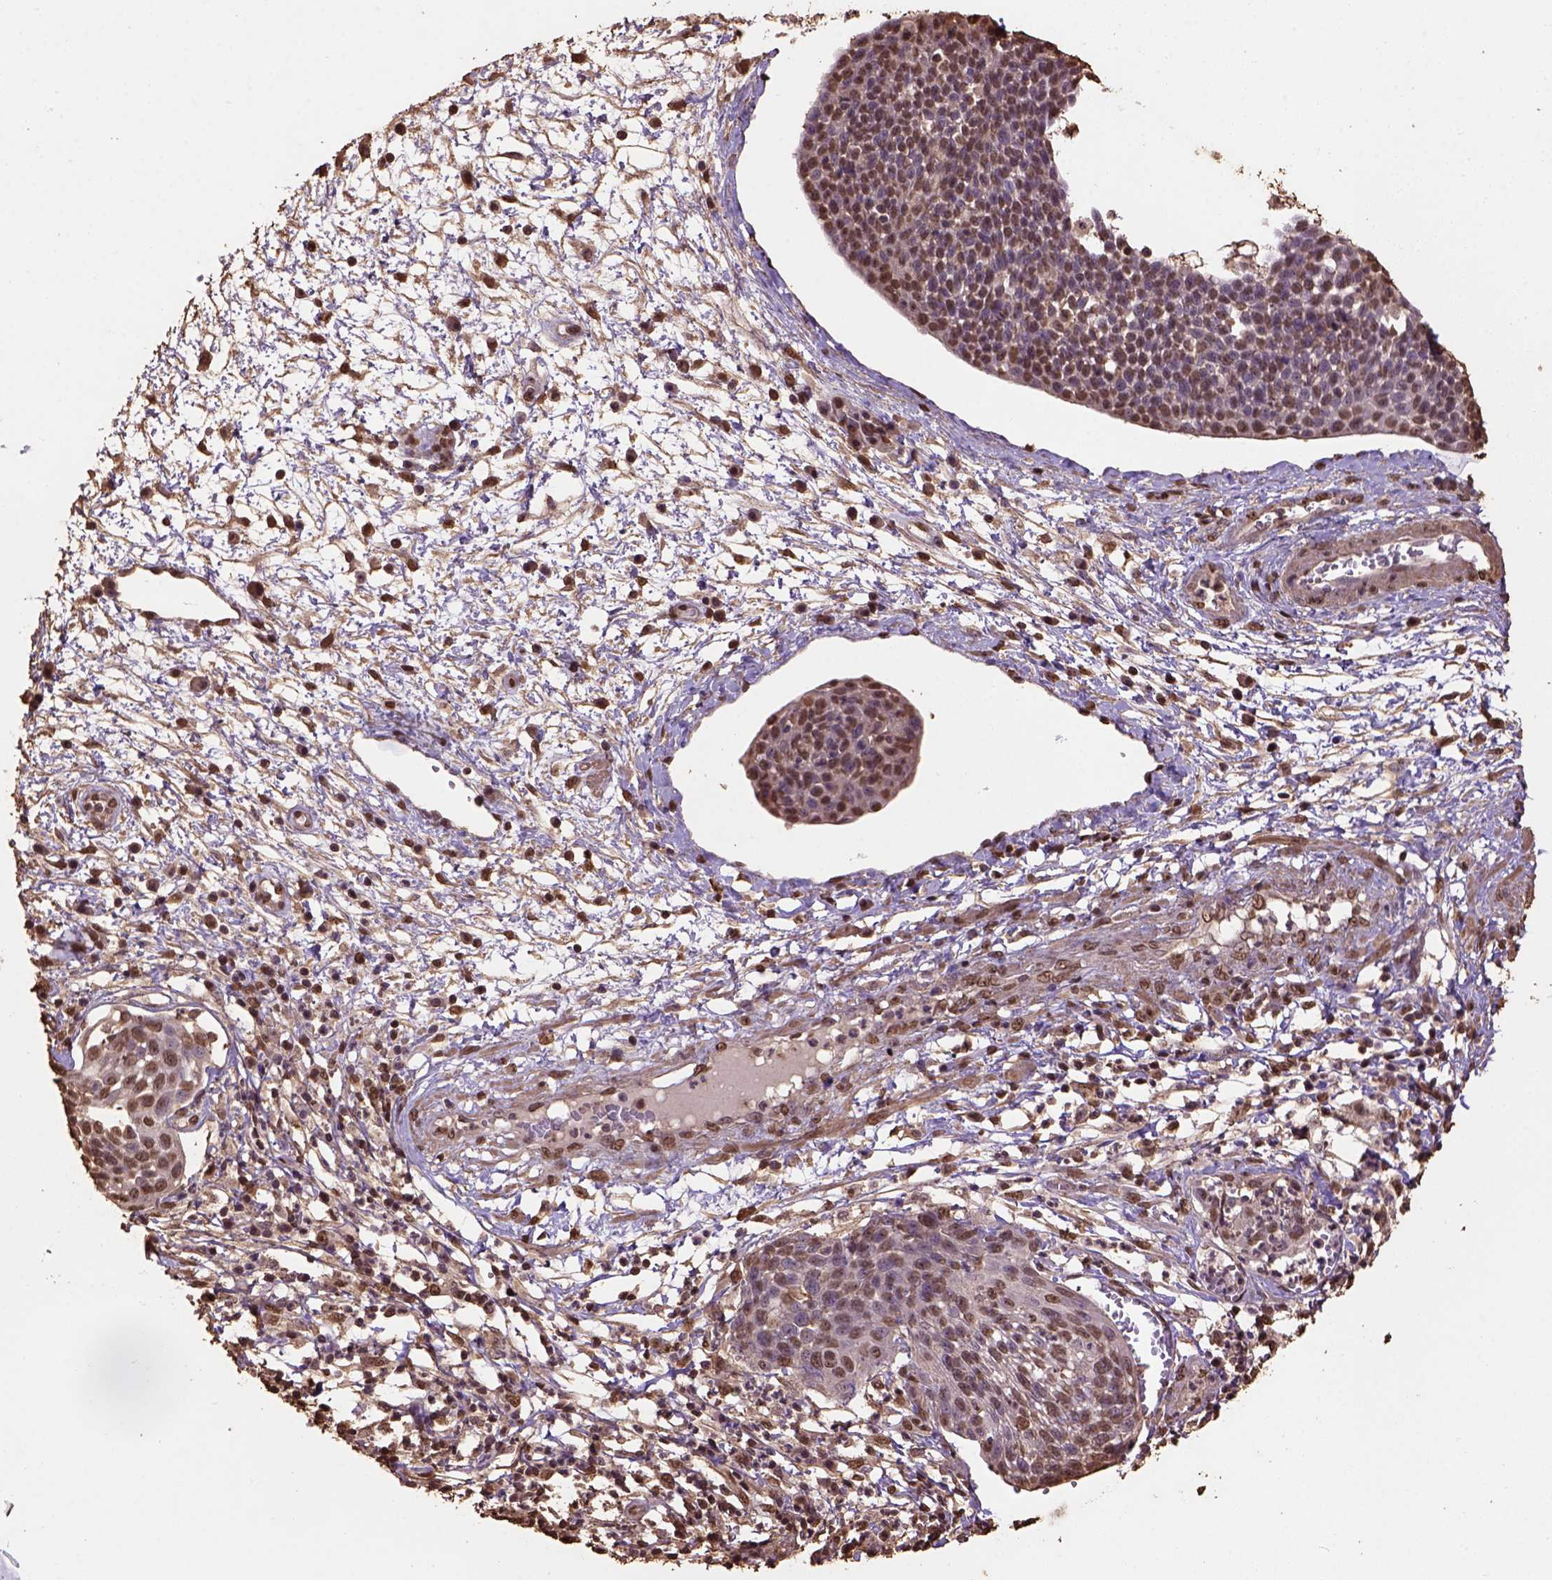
{"staining": {"intensity": "moderate", "quantity": ">75%", "location": "nuclear"}, "tissue": "cervical cancer", "cell_type": "Tumor cells", "image_type": "cancer", "snomed": [{"axis": "morphology", "description": "Squamous cell carcinoma, NOS"}, {"axis": "topography", "description": "Cervix"}], "caption": "Squamous cell carcinoma (cervical) stained for a protein shows moderate nuclear positivity in tumor cells. (Stains: DAB in brown, nuclei in blue, Microscopy: brightfield microscopy at high magnification).", "gene": "CSTF2T", "patient": {"sex": "female", "age": 34}}